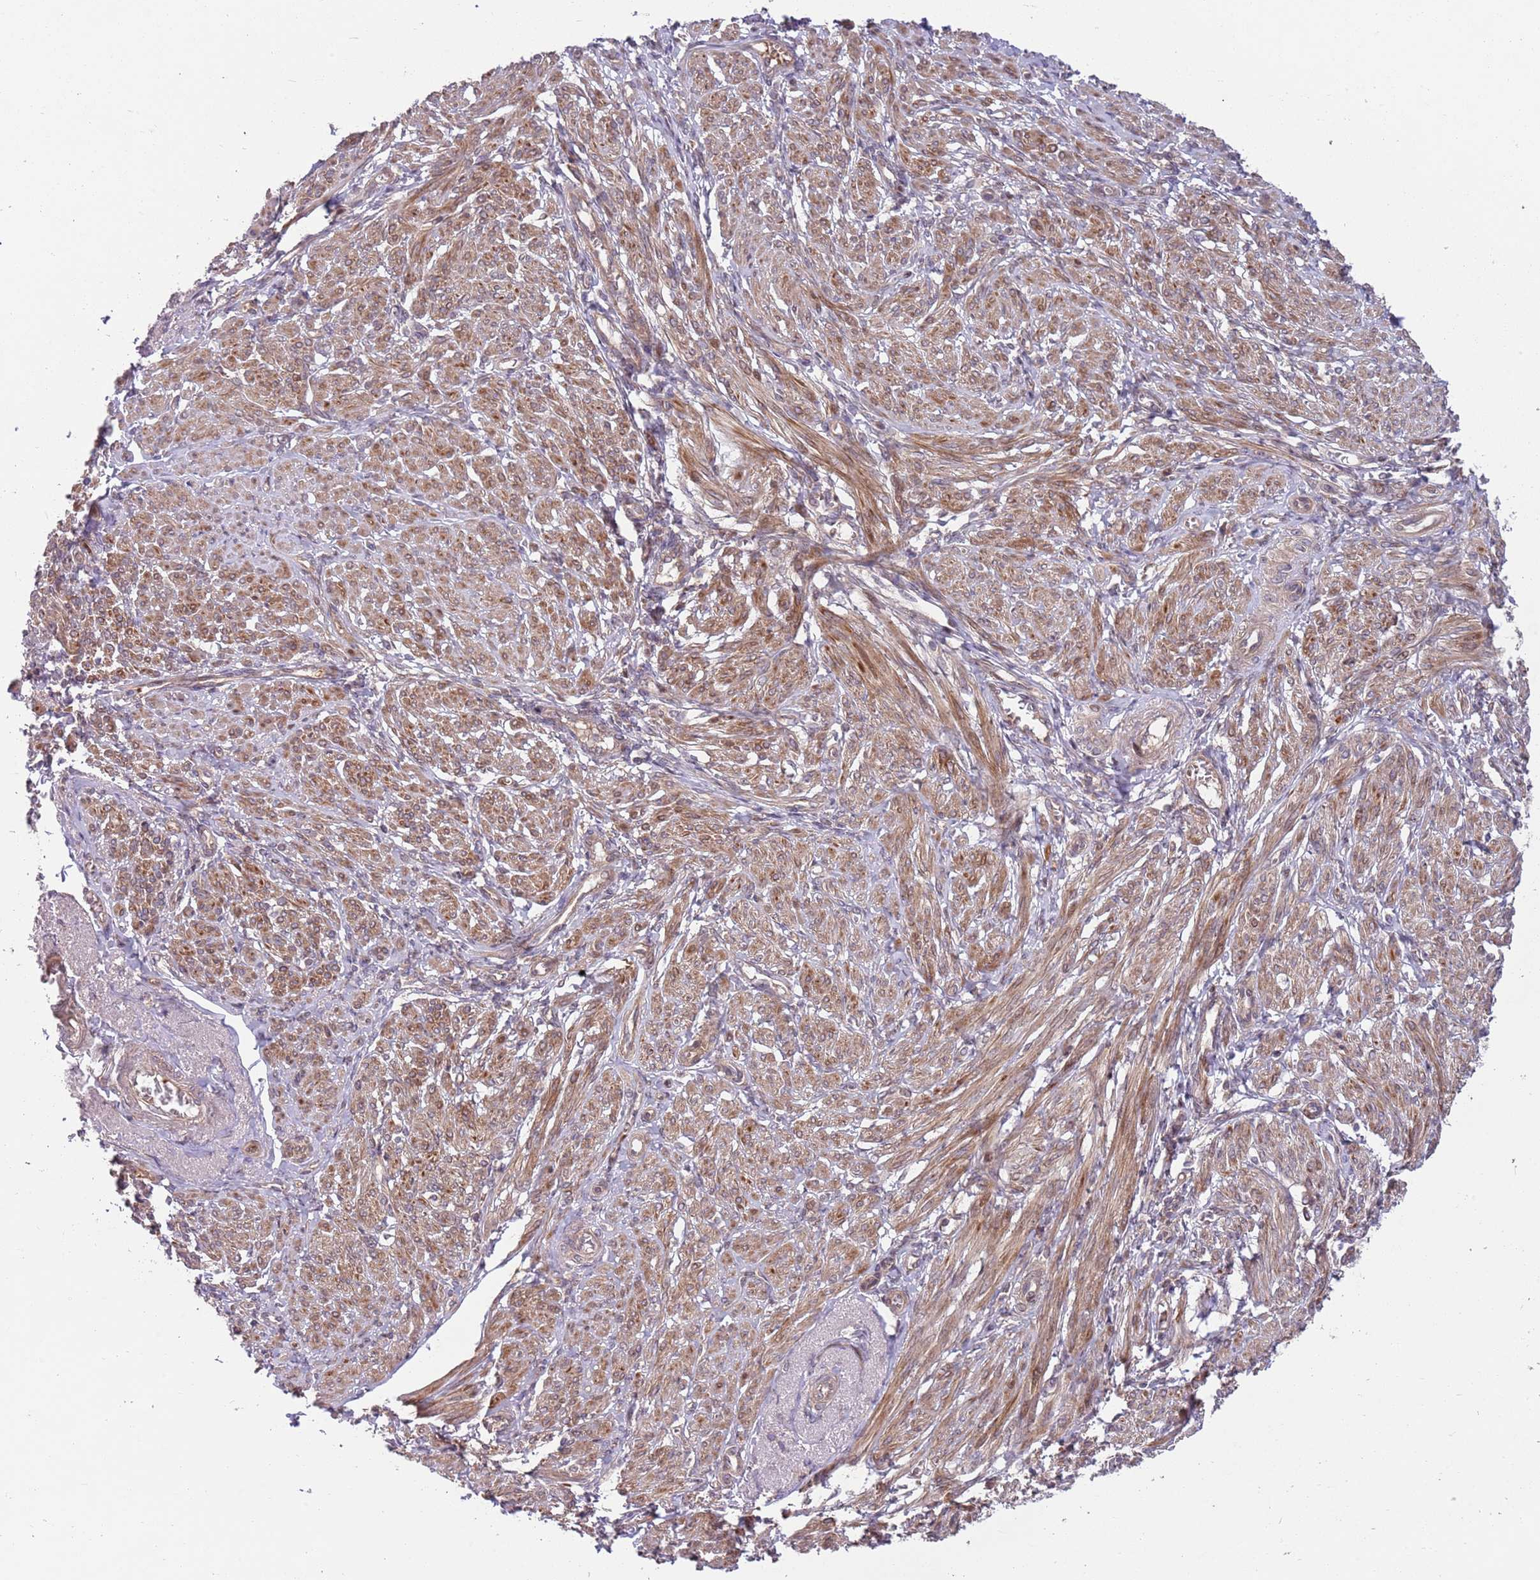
{"staining": {"intensity": "moderate", "quantity": "25%-75%", "location": "cytoplasmic/membranous"}, "tissue": "smooth muscle", "cell_type": "Smooth muscle cells", "image_type": "normal", "snomed": [{"axis": "morphology", "description": "Normal tissue, NOS"}, {"axis": "topography", "description": "Smooth muscle"}], "caption": "An image showing moderate cytoplasmic/membranous expression in approximately 25%-75% of smooth muscle cells in unremarkable smooth muscle, as visualized by brown immunohistochemical staining.", "gene": "GGA1", "patient": {"sex": "female", "age": 39}}